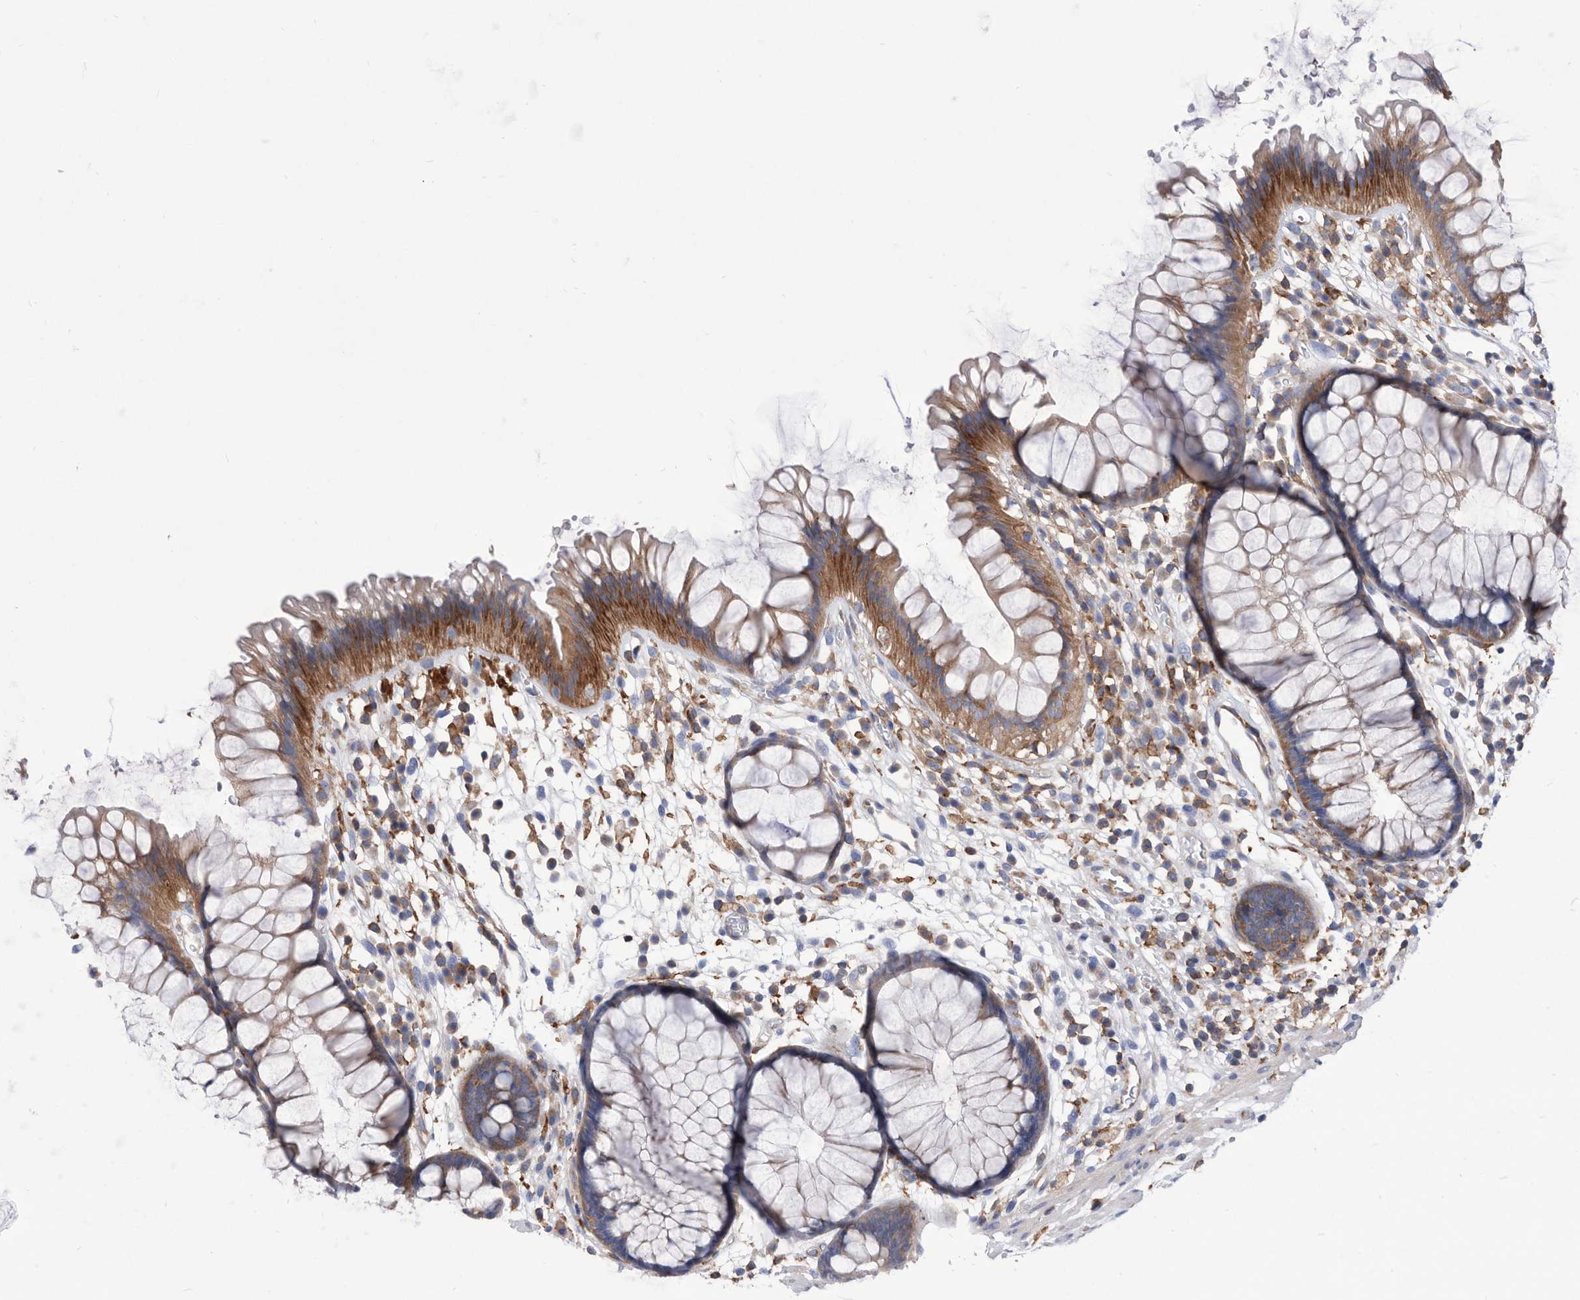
{"staining": {"intensity": "moderate", "quantity": ">75%", "location": "cytoplasmic/membranous"}, "tissue": "rectum", "cell_type": "Glandular cells", "image_type": "normal", "snomed": [{"axis": "morphology", "description": "Normal tissue, NOS"}, {"axis": "topography", "description": "Rectum"}], "caption": "Immunohistochemistry image of unremarkable rectum stained for a protein (brown), which reveals medium levels of moderate cytoplasmic/membranous staining in about >75% of glandular cells.", "gene": "SMG7", "patient": {"sex": "male", "age": 51}}